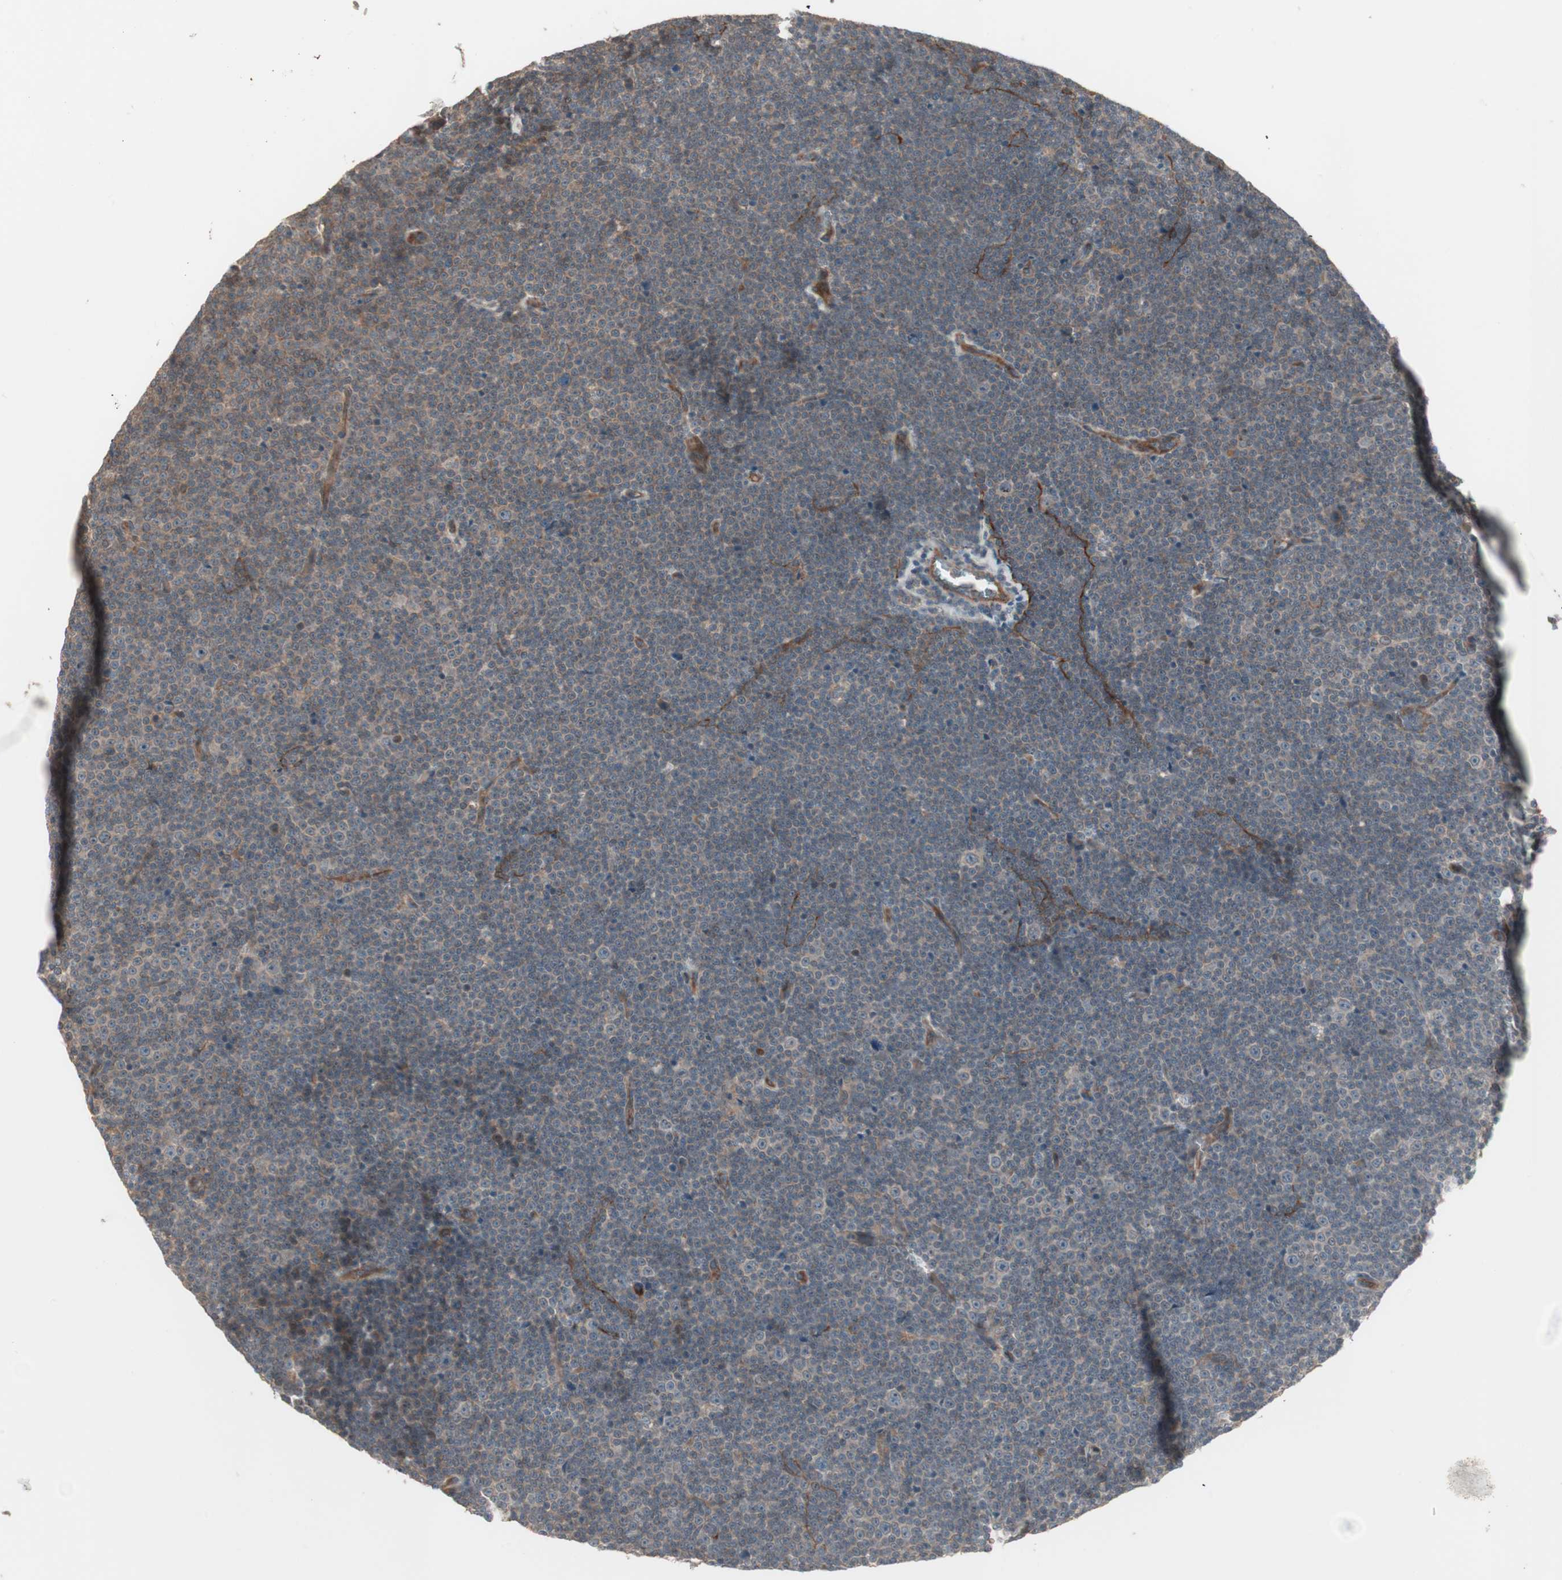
{"staining": {"intensity": "weak", "quantity": "<25%", "location": "cytoplasmic/membranous"}, "tissue": "lymphoma", "cell_type": "Tumor cells", "image_type": "cancer", "snomed": [{"axis": "morphology", "description": "Malignant lymphoma, non-Hodgkin's type, Low grade"}, {"axis": "topography", "description": "Lymph node"}], "caption": "Immunohistochemistry (IHC) micrograph of human malignant lymphoma, non-Hodgkin's type (low-grade) stained for a protein (brown), which demonstrates no staining in tumor cells. Nuclei are stained in blue.", "gene": "TFPI", "patient": {"sex": "female", "age": 67}}